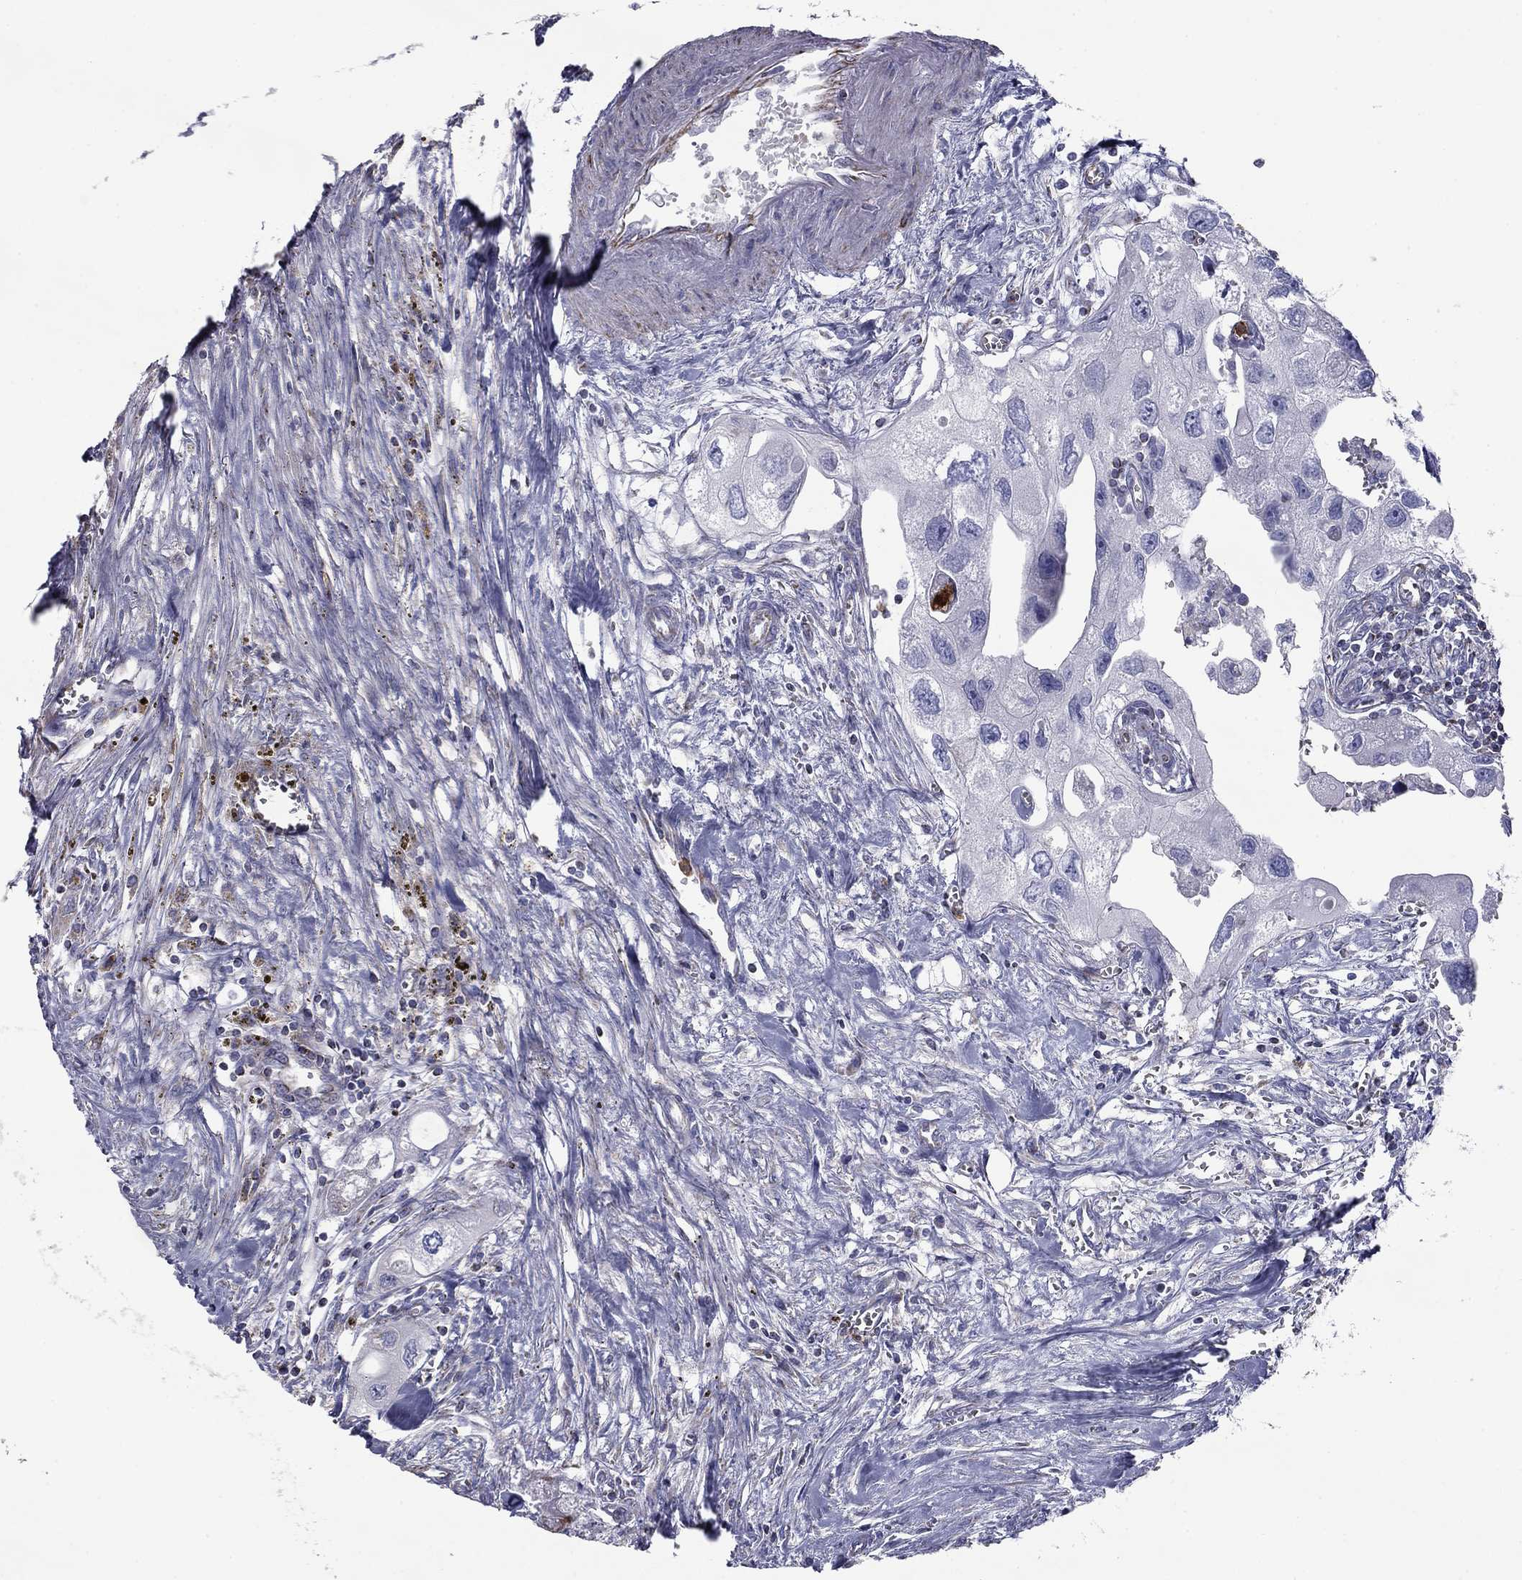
{"staining": {"intensity": "negative", "quantity": "none", "location": "none"}, "tissue": "urothelial cancer", "cell_type": "Tumor cells", "image_type": "cancer", "snomed": [{"axis": "morphology", "description": "Urothelial carcinoma, High grade"}, {"axis": "topography", "description": "Urinary bladder"}], "caption": "Immunohistochemistry (IHC) histopathology image of urothelial carcinoma (high-grade) stained for a protein (brown), which shows no expression in tumor cells. The staining is performed using DAB brown chromogen with nuclei counter-stained in using hematoxylin.", "gene": "NDUFA4L2", "patient": {"sex": "male", "age": 59}}